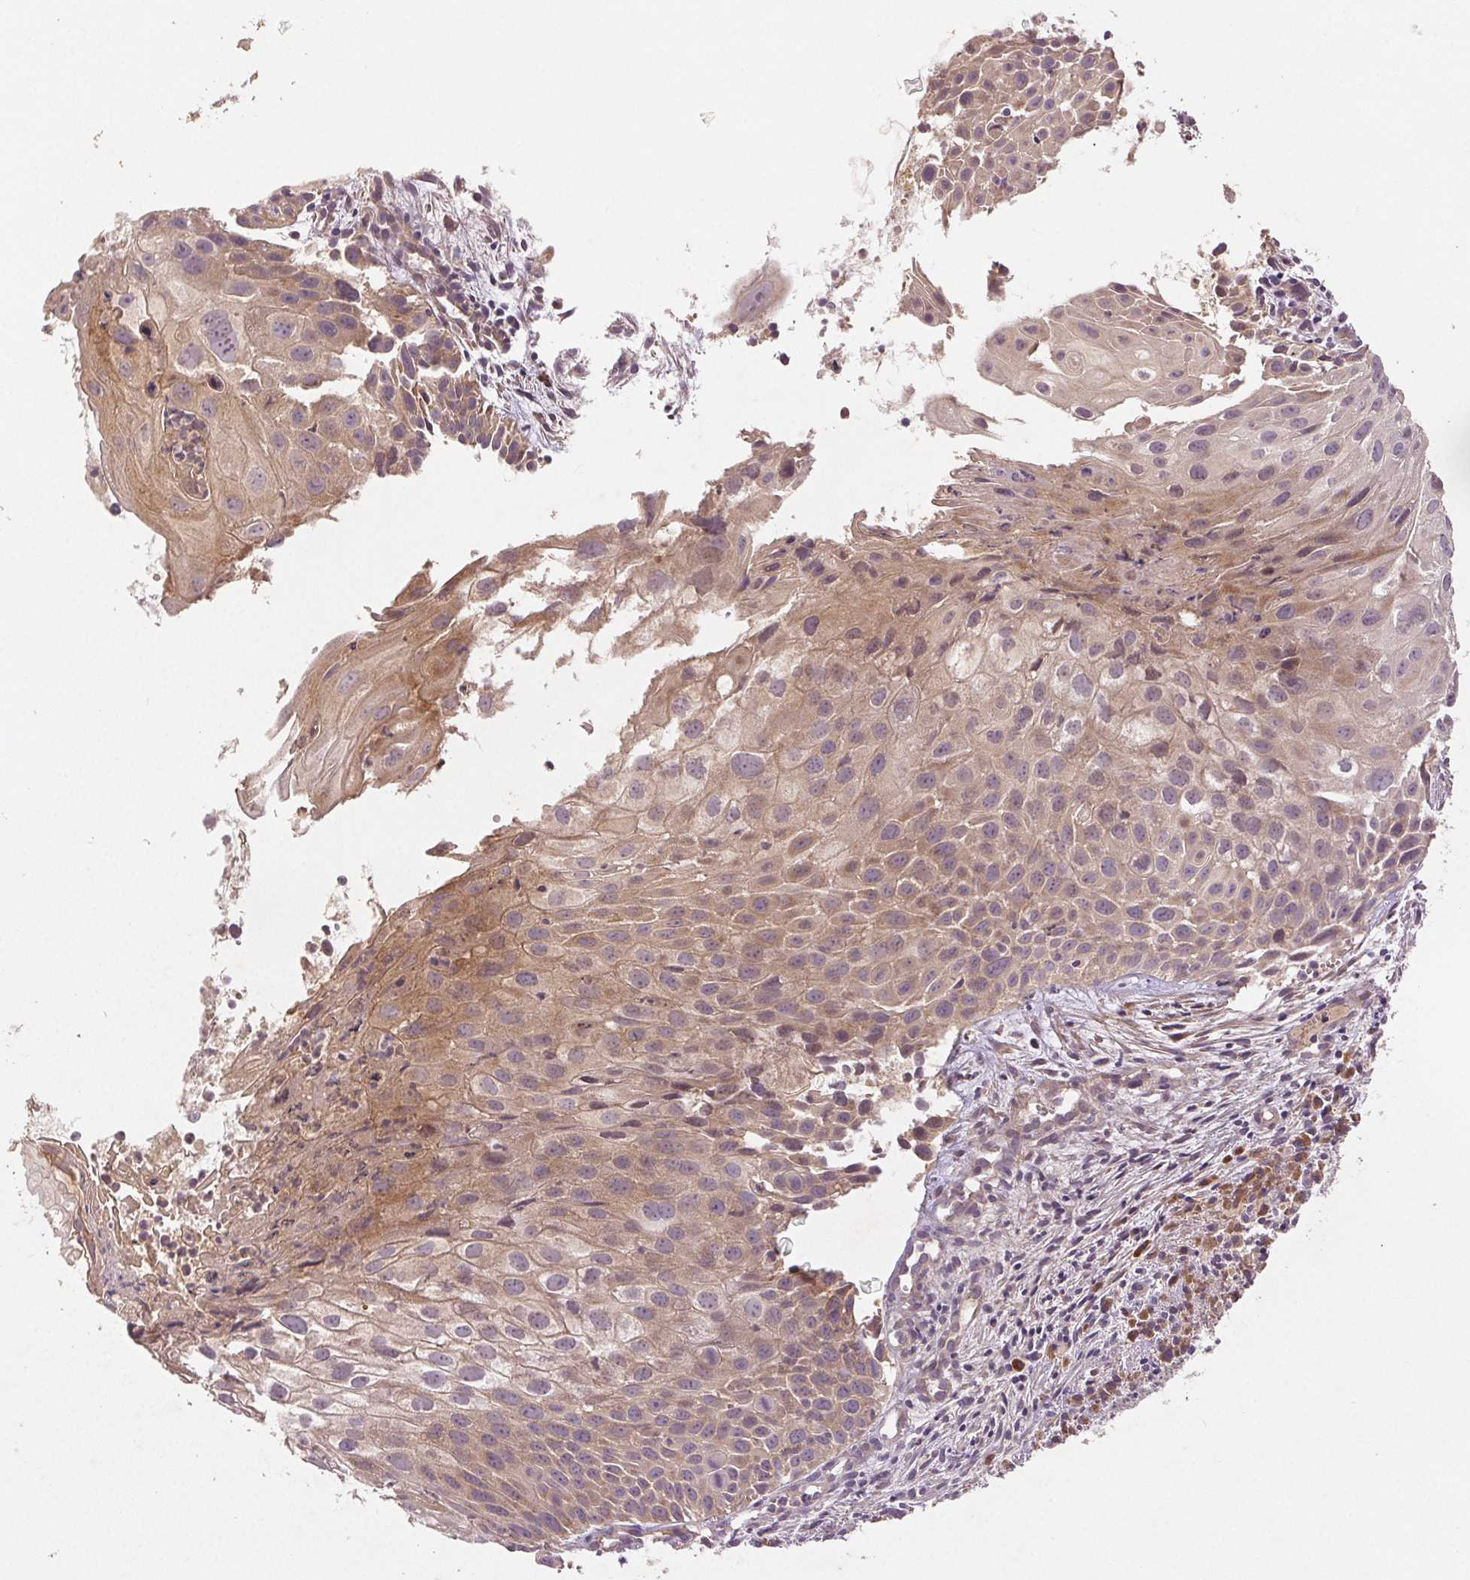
{"staining": {"intensity": "weak", "quantity": ">75%", "location": "cytoplasmic/membranous"}, "tissue": "cervical cancer", "cell_type": "Tumor cells", "image_type": "cancer", "snomed": [{"axis": "morphology", "description": "Squamous cell carcinoma, NOS"}, {"axis": "topography", "description": "Cervix"}], "caption": "Cervical squamous cell carcinoma was stained to show a protein in brown. There is low levels of weak cytoplasmic/membranous positivity in approximately >75% of tumor cells.", "gene": "YIF1B", "patient": {"sex": "female", "age": 53}}